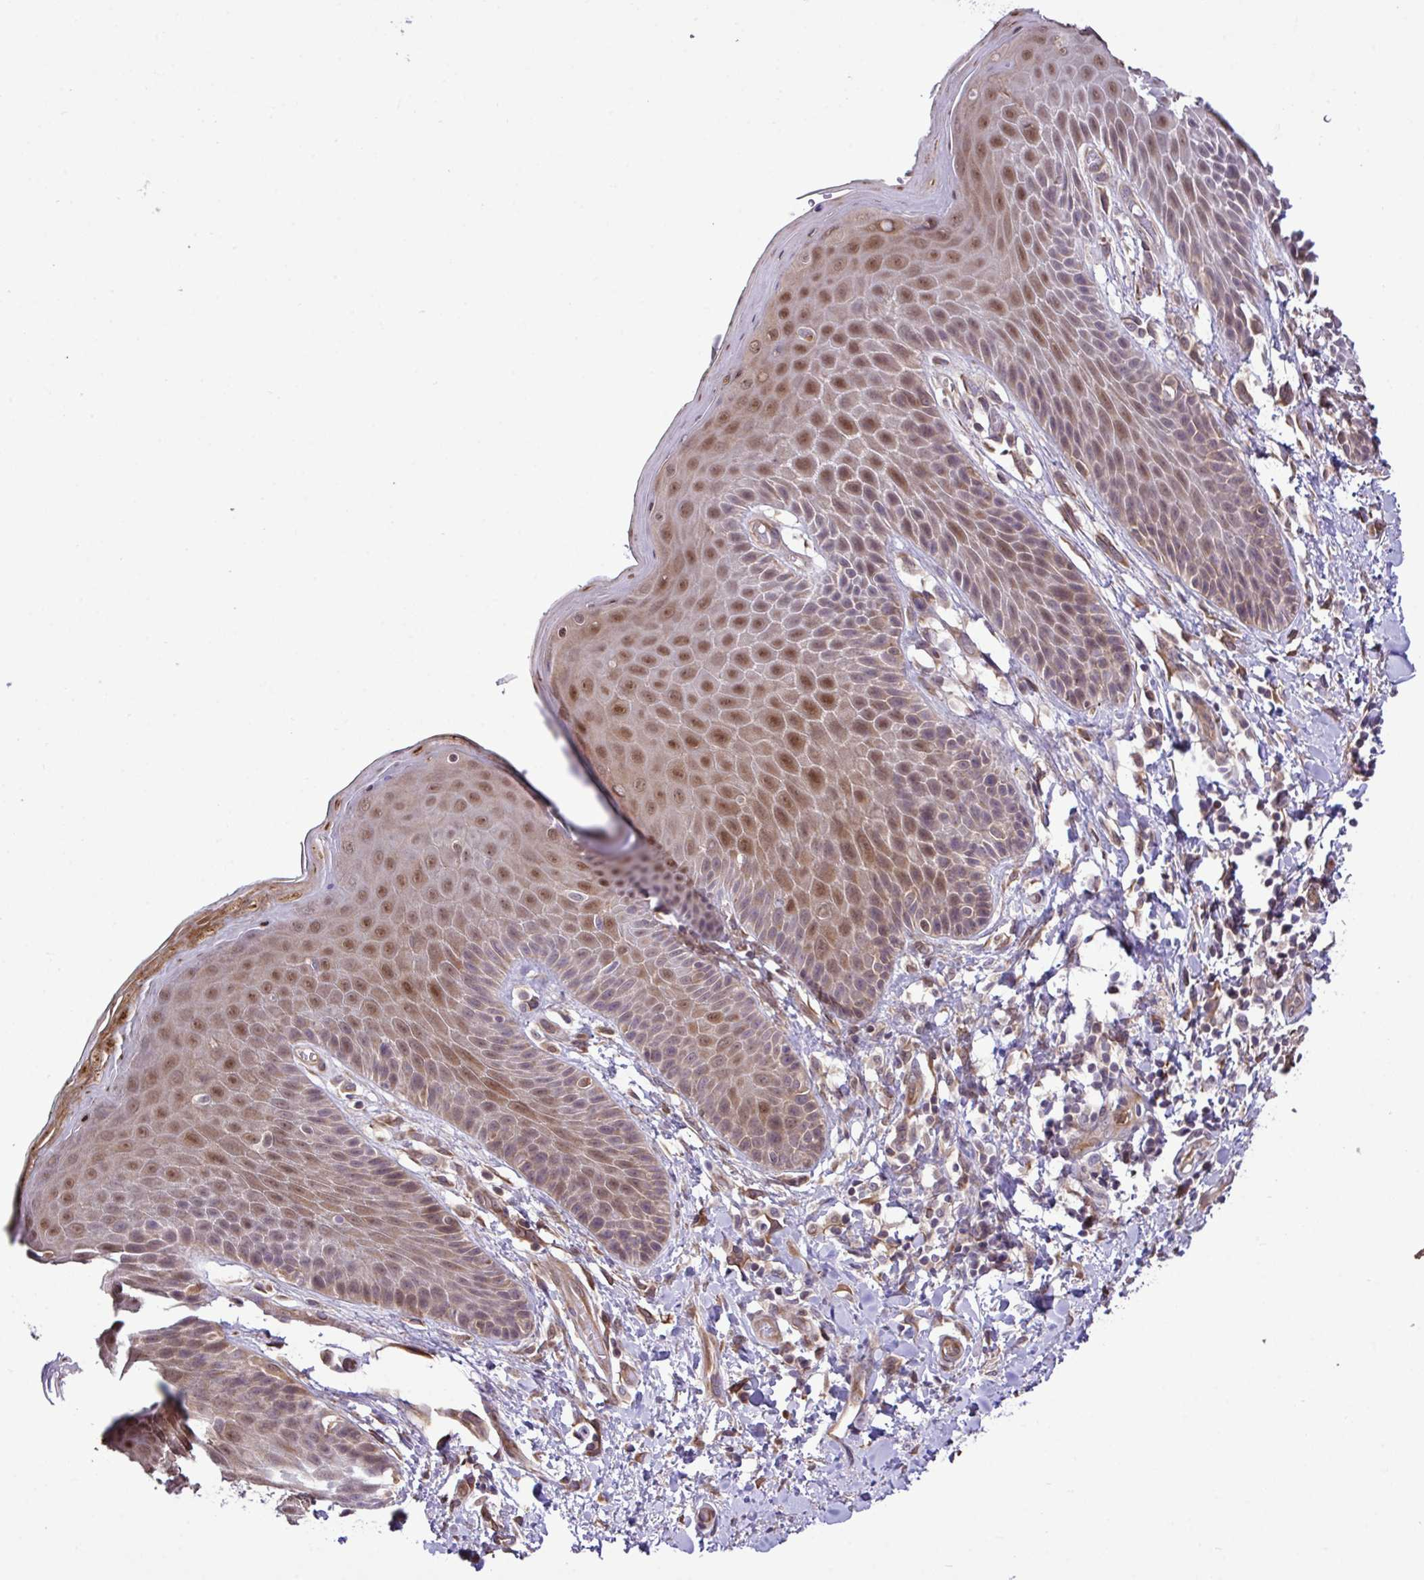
{"staining": {"intensity": "moderate", "quantity": "25%-75%", "location": "nuclear"}, "tissue": "skin", "cell_type": "Epidermal cells", "image_type": "normal", "snomed": [{"axis": "morphology", "description": "Normal tissue, NOS"}, {"axis": "topography", "description": "Anal"}, {"axis": "topography", "description": "Peripheral nerve tissue"}], "caption": "IHC of benign skin exhibits medium levels of moderate nuclear expression in about 25%-75% of epidermal cells. The protein is shown in brown color, while the nuclei are stained blue.", "gene": "CMPK1", "patient": {"sex": "male", "age": 51}}